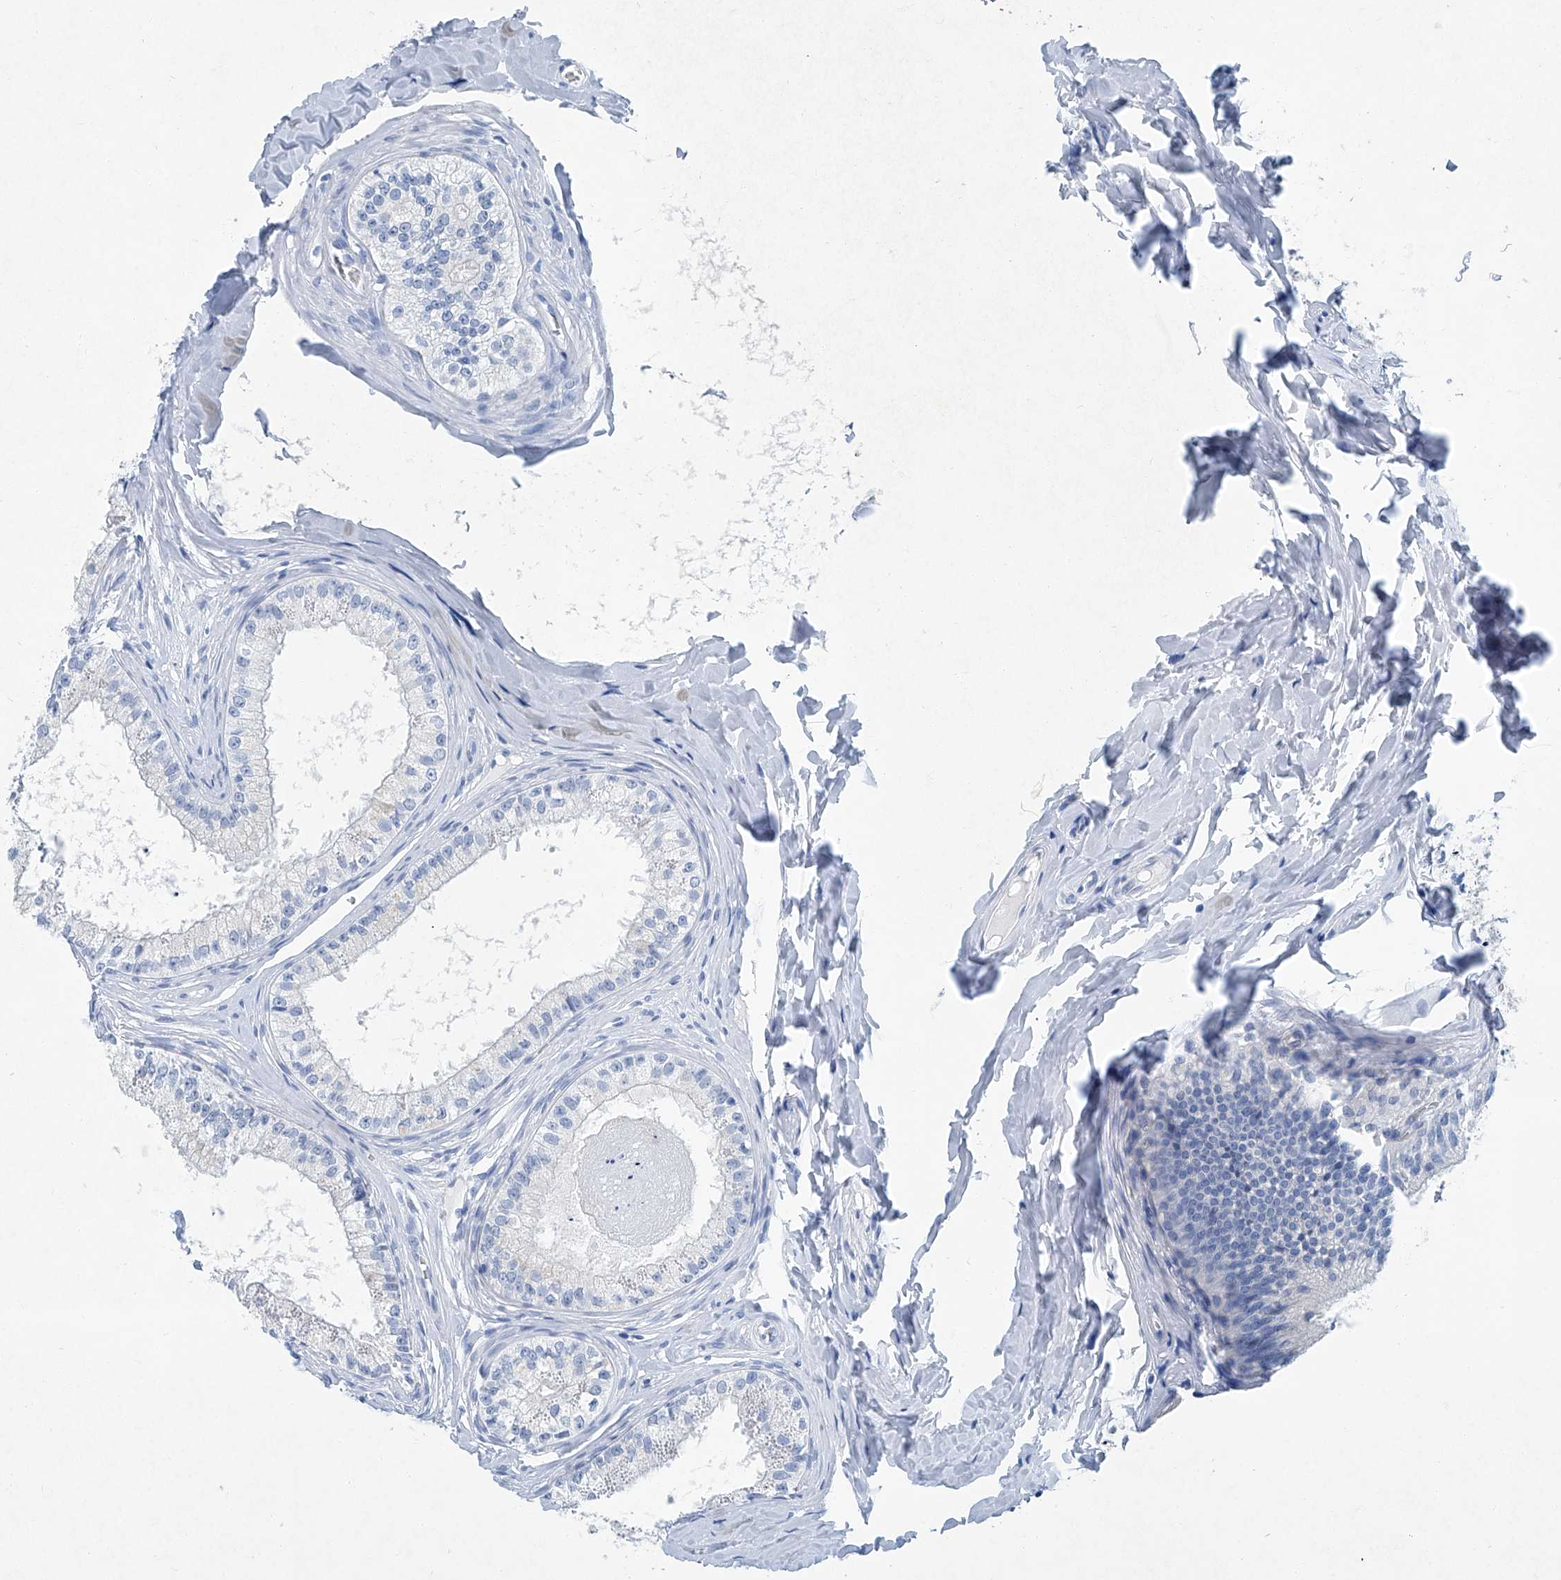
{"staining": {"intensity": "negative", "quantity": "none", "location": "none"}, "tissue": "epididymis", "cell_type": "Glandular cells", "image_type": "normal", "snomed": [{"axis": "morphology", "description": "Normal tissue, NOS"}, {"axis": "topography", "description": "Epididymis"}], "caption": "This is an immunohistochemistry (IHC) micrograph of normal human epididymis. There is no expression in glandular cells.", "gene": "CYP2A7", "patient": {"sex": "male", "age": 29}}